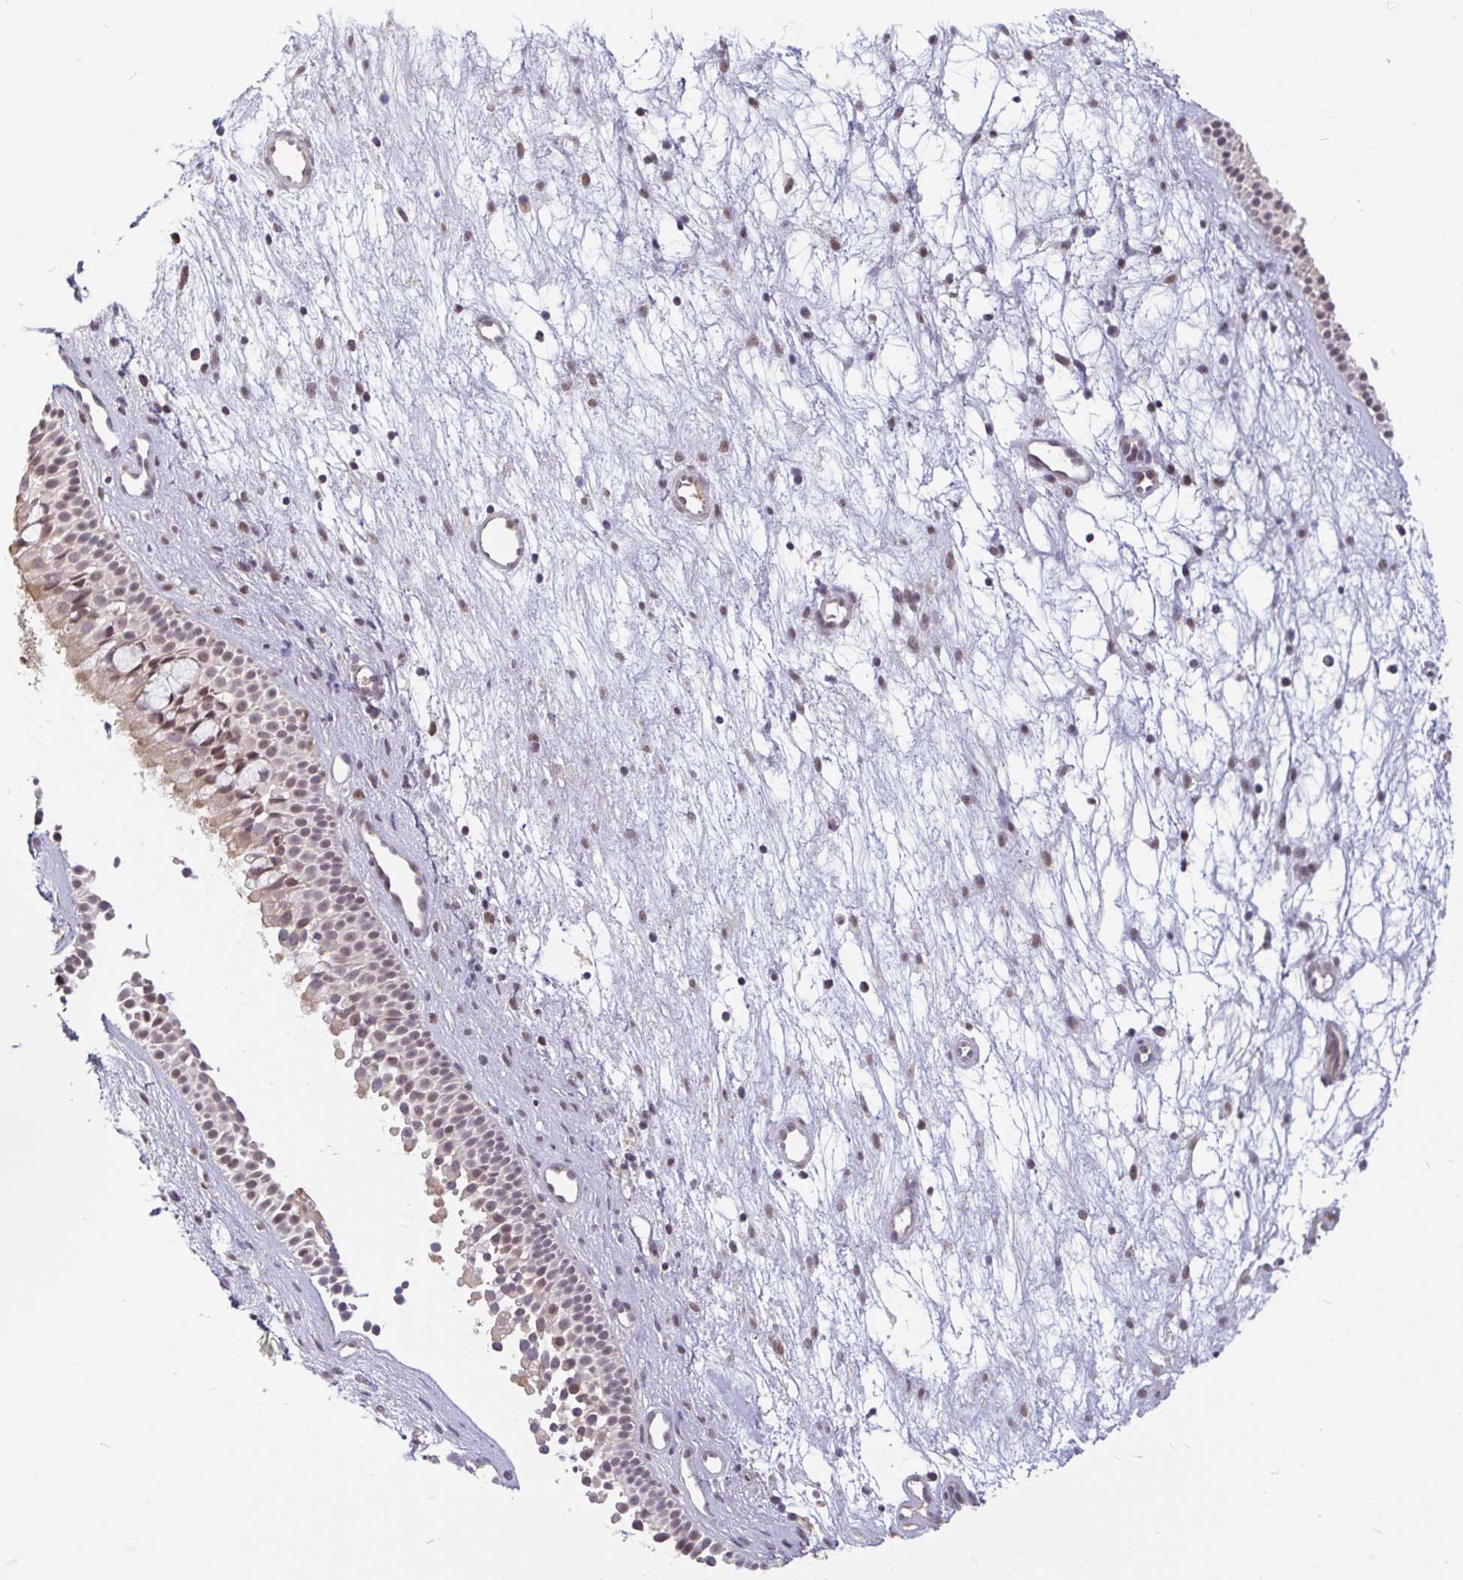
{"staining": {"intensity": "moderate", "quantity": "25%-75%", "location": "nuclear"}, "tissue": "nasopharynx", "cell_type": "Respiratory epithelial cells", "image_type": "normal", "snomed": [{"axis": "morphology", "description": "Normal tissue, NOS"}, {"axis": "morphology", "description": "Polyp, NOS"}, {"axis": "topography", "description": "Nasopharynx"}], "caption": "A micrograph of human nasopharynx stained for a protein reveals moderate nuclear brown staining in respiratory epithelial cells.", "gene": "DR1", "patient": {"sex": "male", "age": 83}}